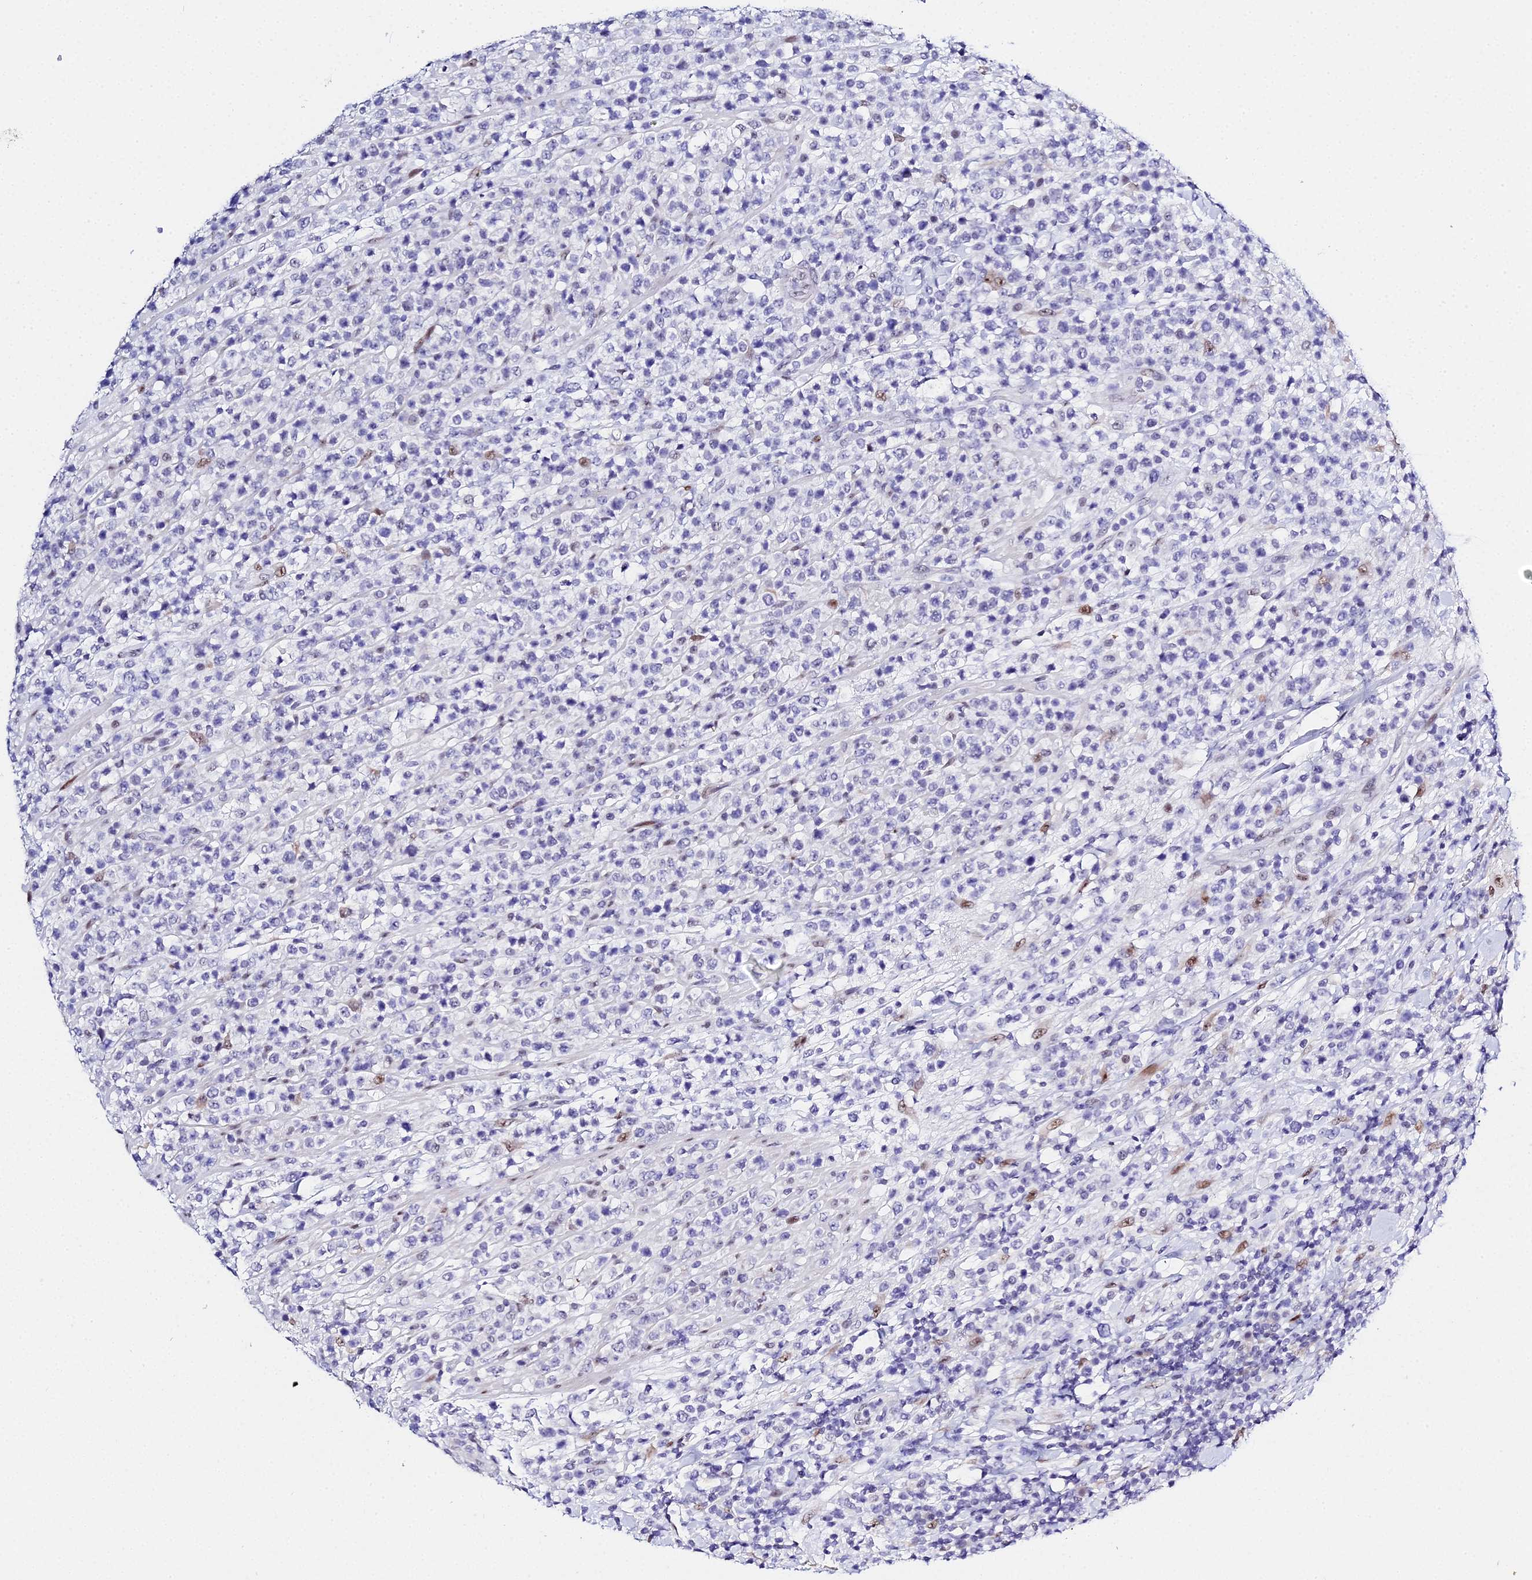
{"staining": {"intensity": "negative", "quantity": "none", "location": "none"}, "tissue": "lymphoma", "cell_type": "Tumor cells", "image_type": "cancer", "snomed": [{"axis": "morphology", "description": "Malignant lymphoma, non-Hodgkin's type, High grade"}, {"axis": "topography", "description": "Colon"}], "caption": "IHC photomicrograph of human lymphoma stained for a protein (brown), which exhibits no staining in tumor cells.", "gene": "POFUT2", "patient": {"sex": "female", "age": 53}}